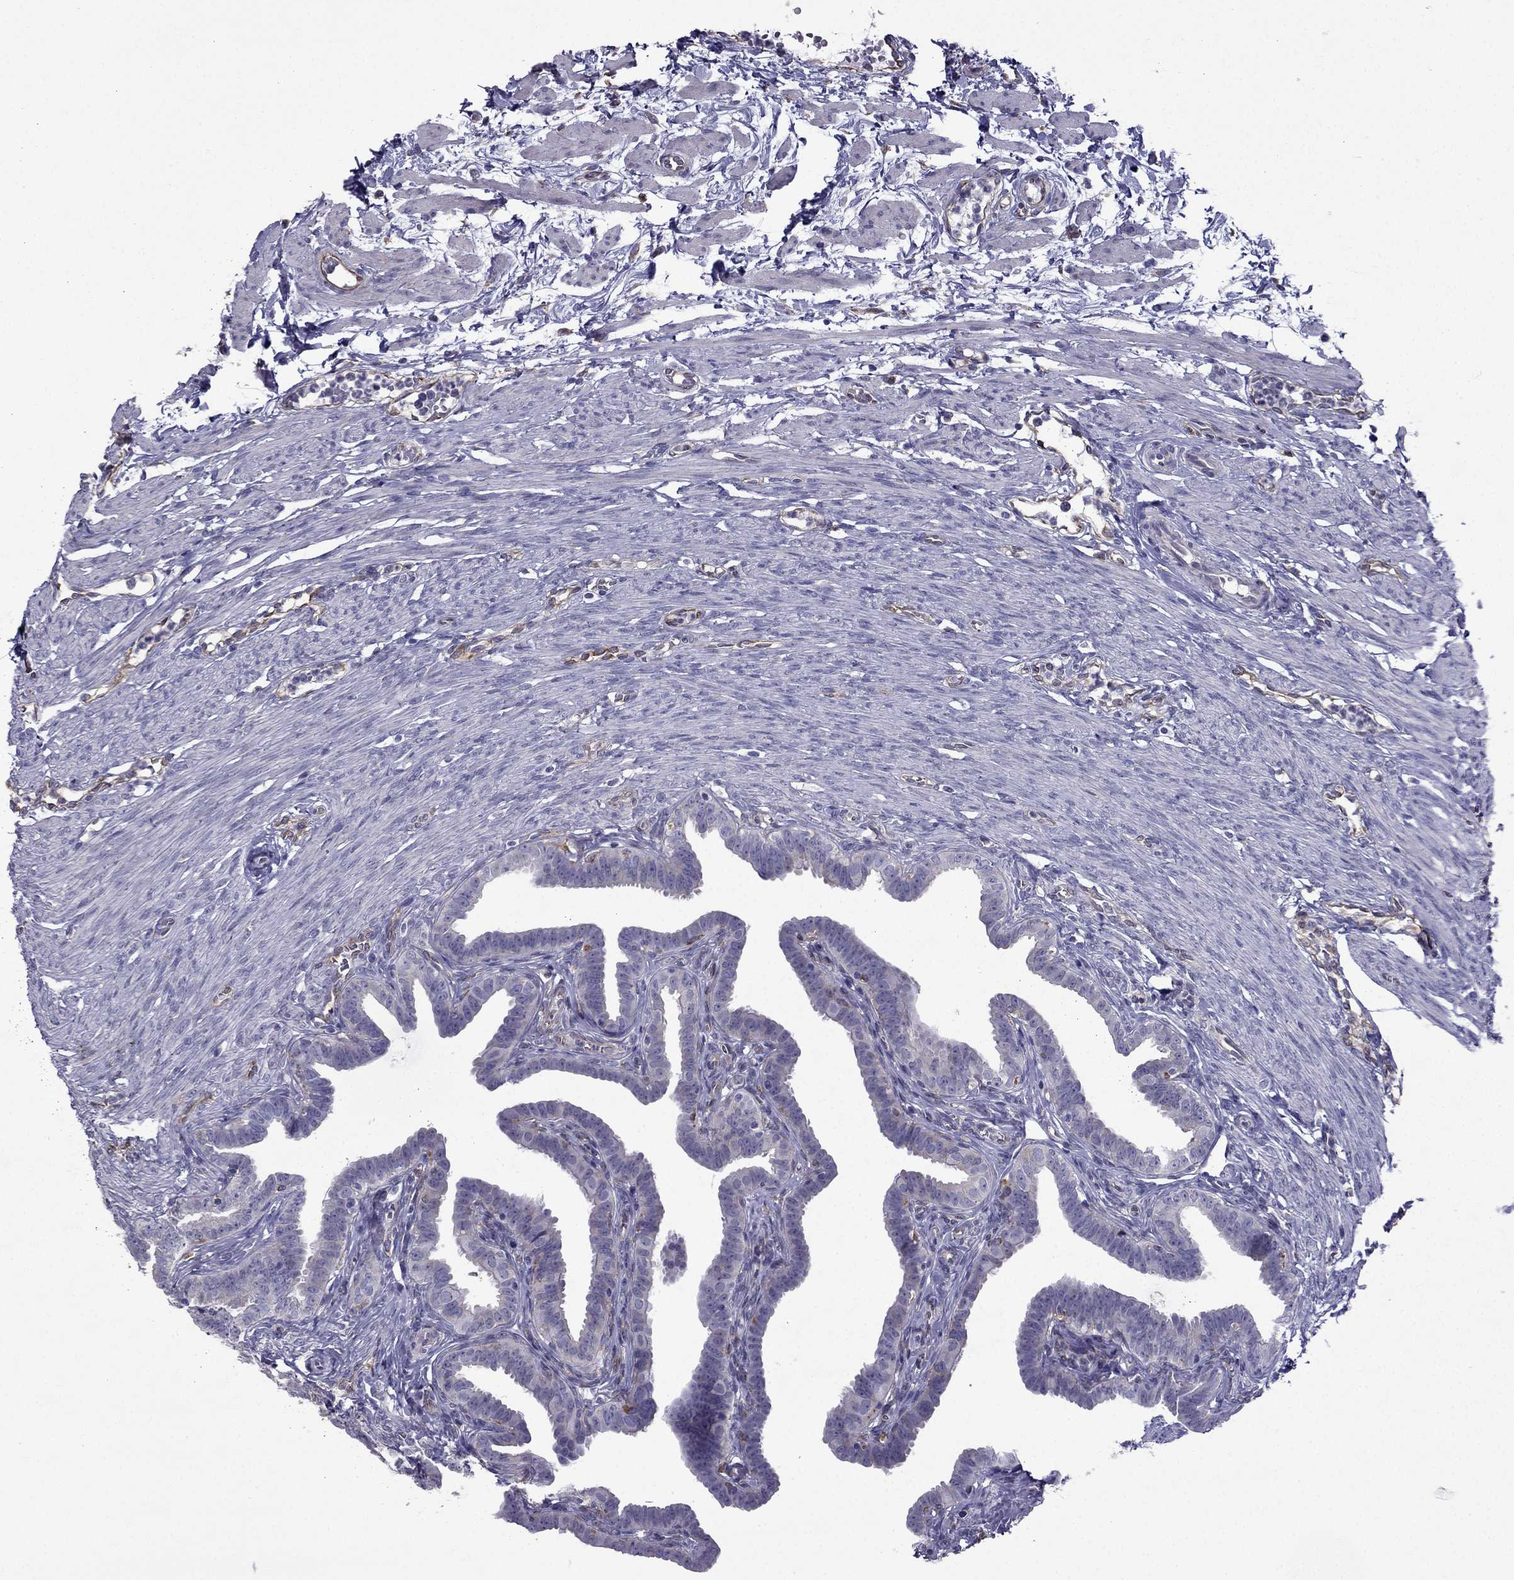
{"staining": {"intensity": "negative", "quantity": "none", "location": "none"}, "tissue": "fallopian tube", "cell_type": "Glandular cells", "image_type": "normal", "snomed": [{"axis": "morphology", "description": "Normal tissue, NOS"}, {"axis": "topography", "description": "Fallopian tube"}, {"axis": "topography", "description": "Ovary"}], "caption": "The histopathology image shows no staining of glandular cells in benign fallopian tube. (DAB immunohistochemistry visualized using brightfield microscopy, high magnification).", "gene": "IKBIP", "patient": {"sex": "female", "age": 33}}